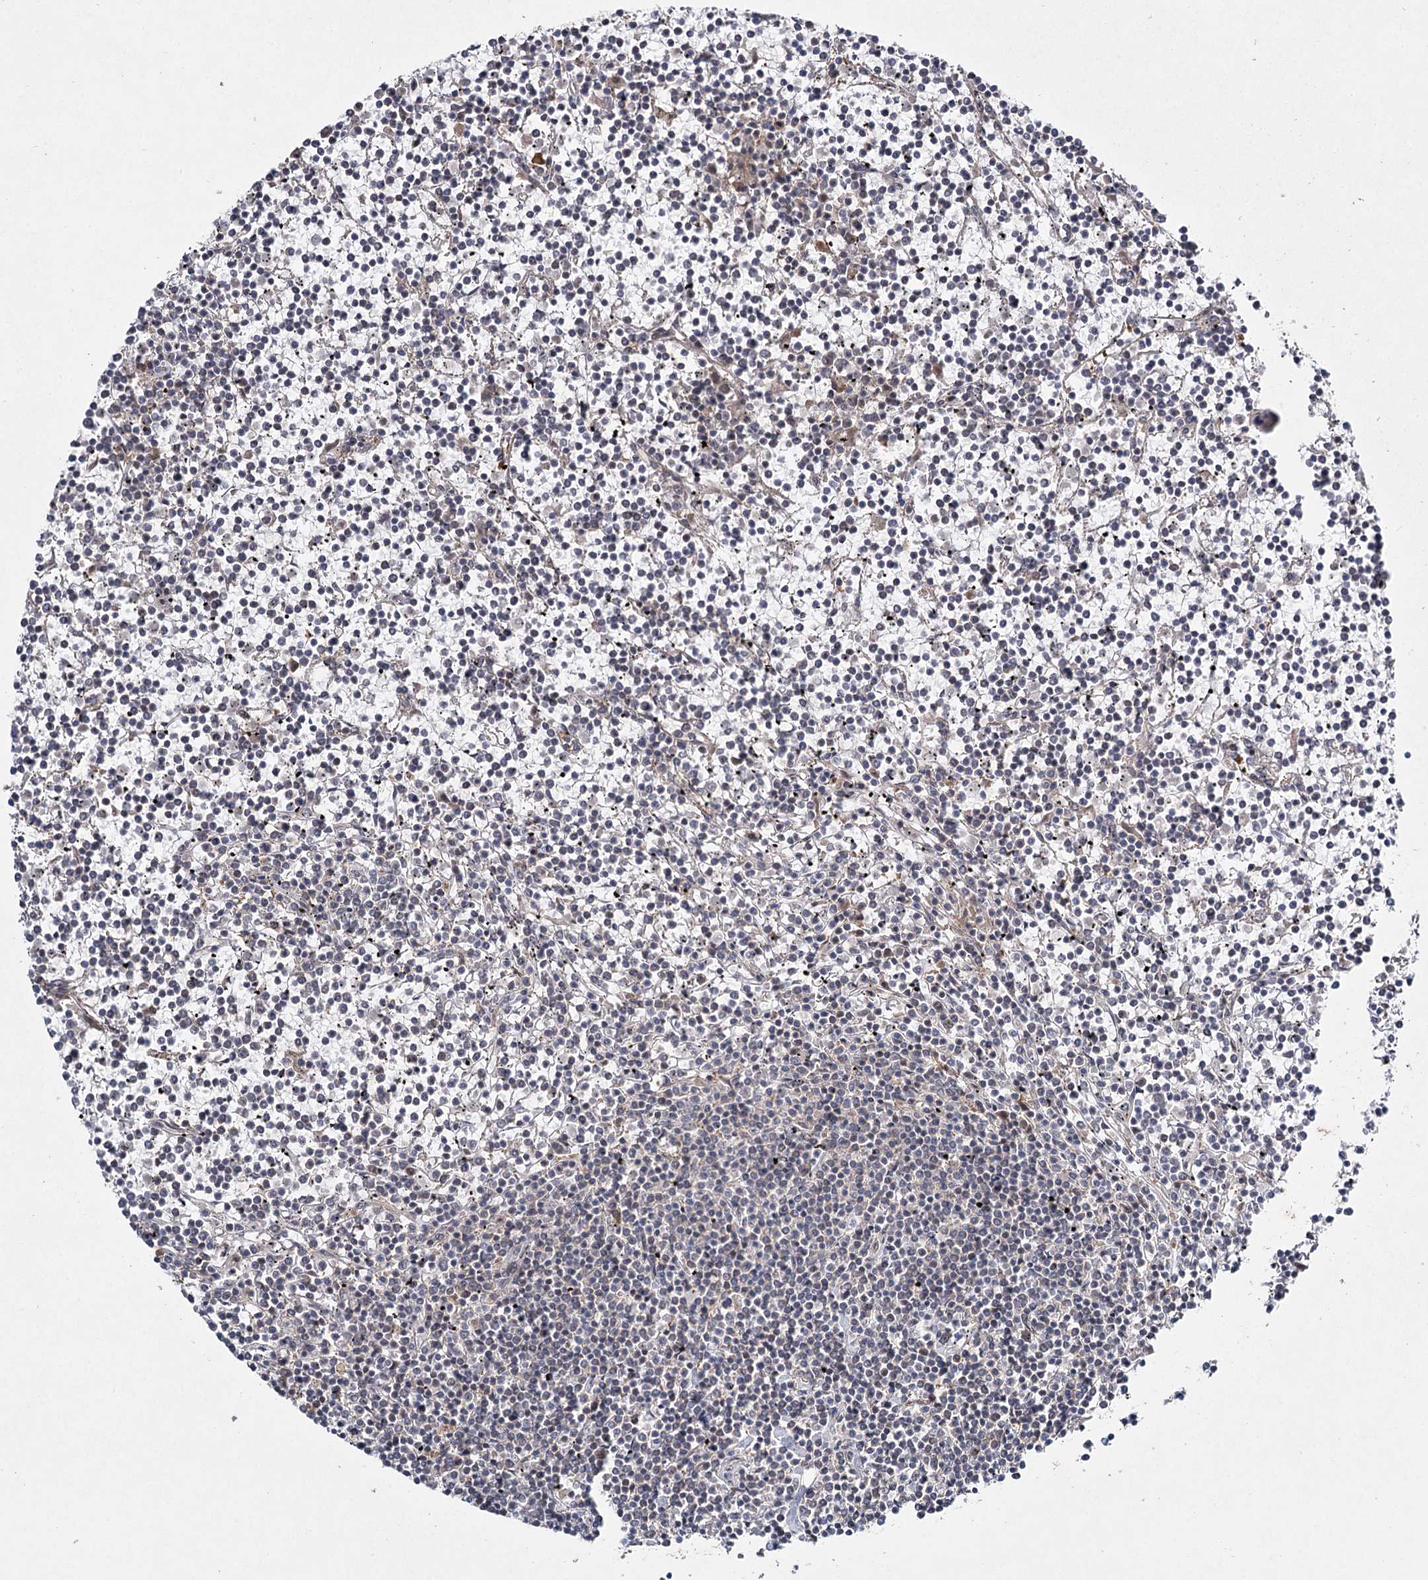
{"staining": {"intensity": "negative", "quantity": "none", "location": "none"}, "tissue": "lymphoma", "cell_type": "Tumor cells", "image_type": "cancer", "snomed": [{"axis": "morphology", "description": "Malignant lymphoma, non-Hodgkin's type, Low grade"}, {"axis": "topography", "description": "Spleen"}], "caption": "Photomicrograph shows no protein expression in tumor cells of low-grade malignant lymphoma, non-Hodgkin's type tissue.", "gene": "WDR44", "patient": {"sex": "female", "age": 19}}